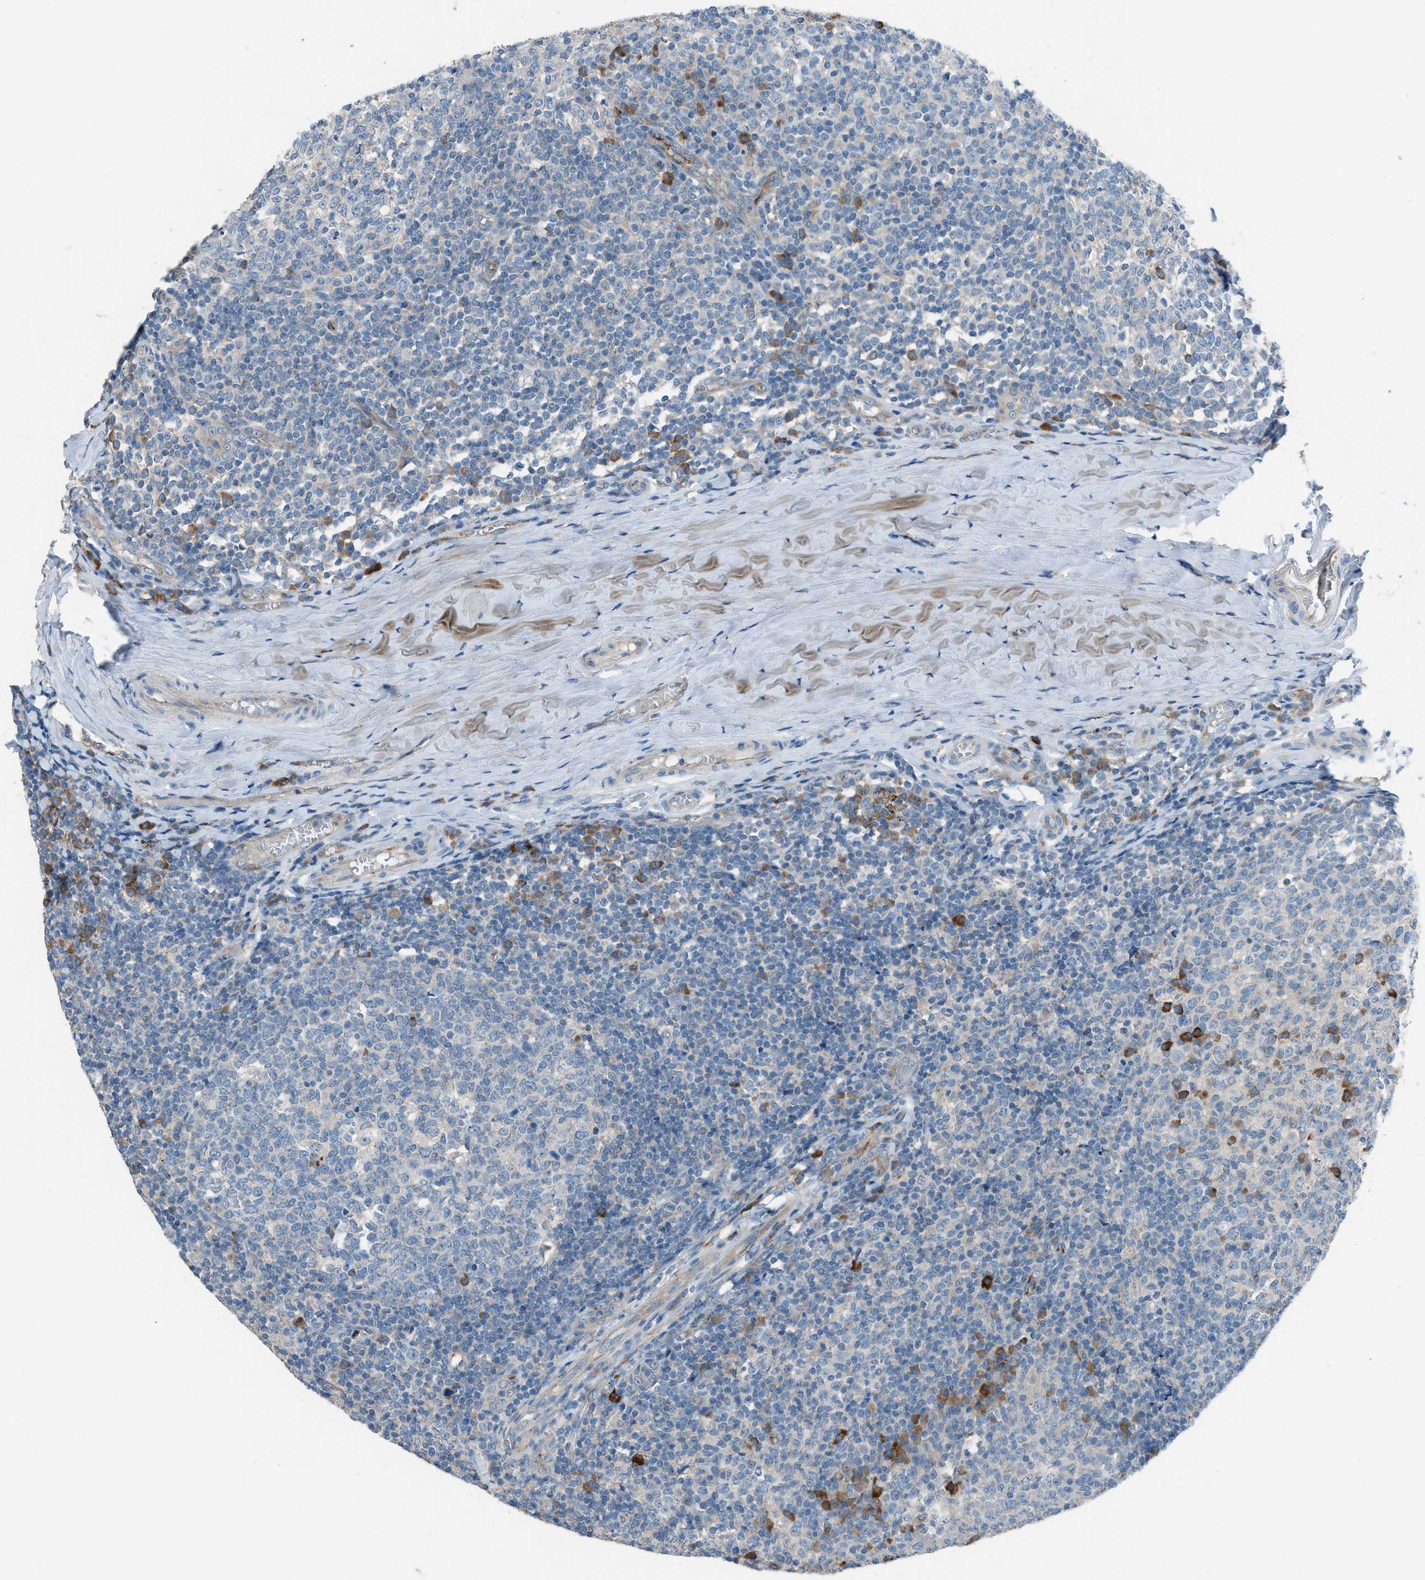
{"staining": {"intensity": "negative", "quantity": "none", "location": "none"}, "tissue": "tonsil", "cell_type": "Germinal center cells", "image_type": "normal", "snomed": [{"axis": "morphology", "description": "Normal tissue, NOS"}, {"axis": "topography", "description": "Tonsil"}], "caption": "DAB (3,3'-diaminobenzidine) immunohistochemical staining of unremarkable human tonsil exhibits no significant expression in germinal center cells.", "gene": "HEG1", "patient": {"sex": "female", "age": 19}}